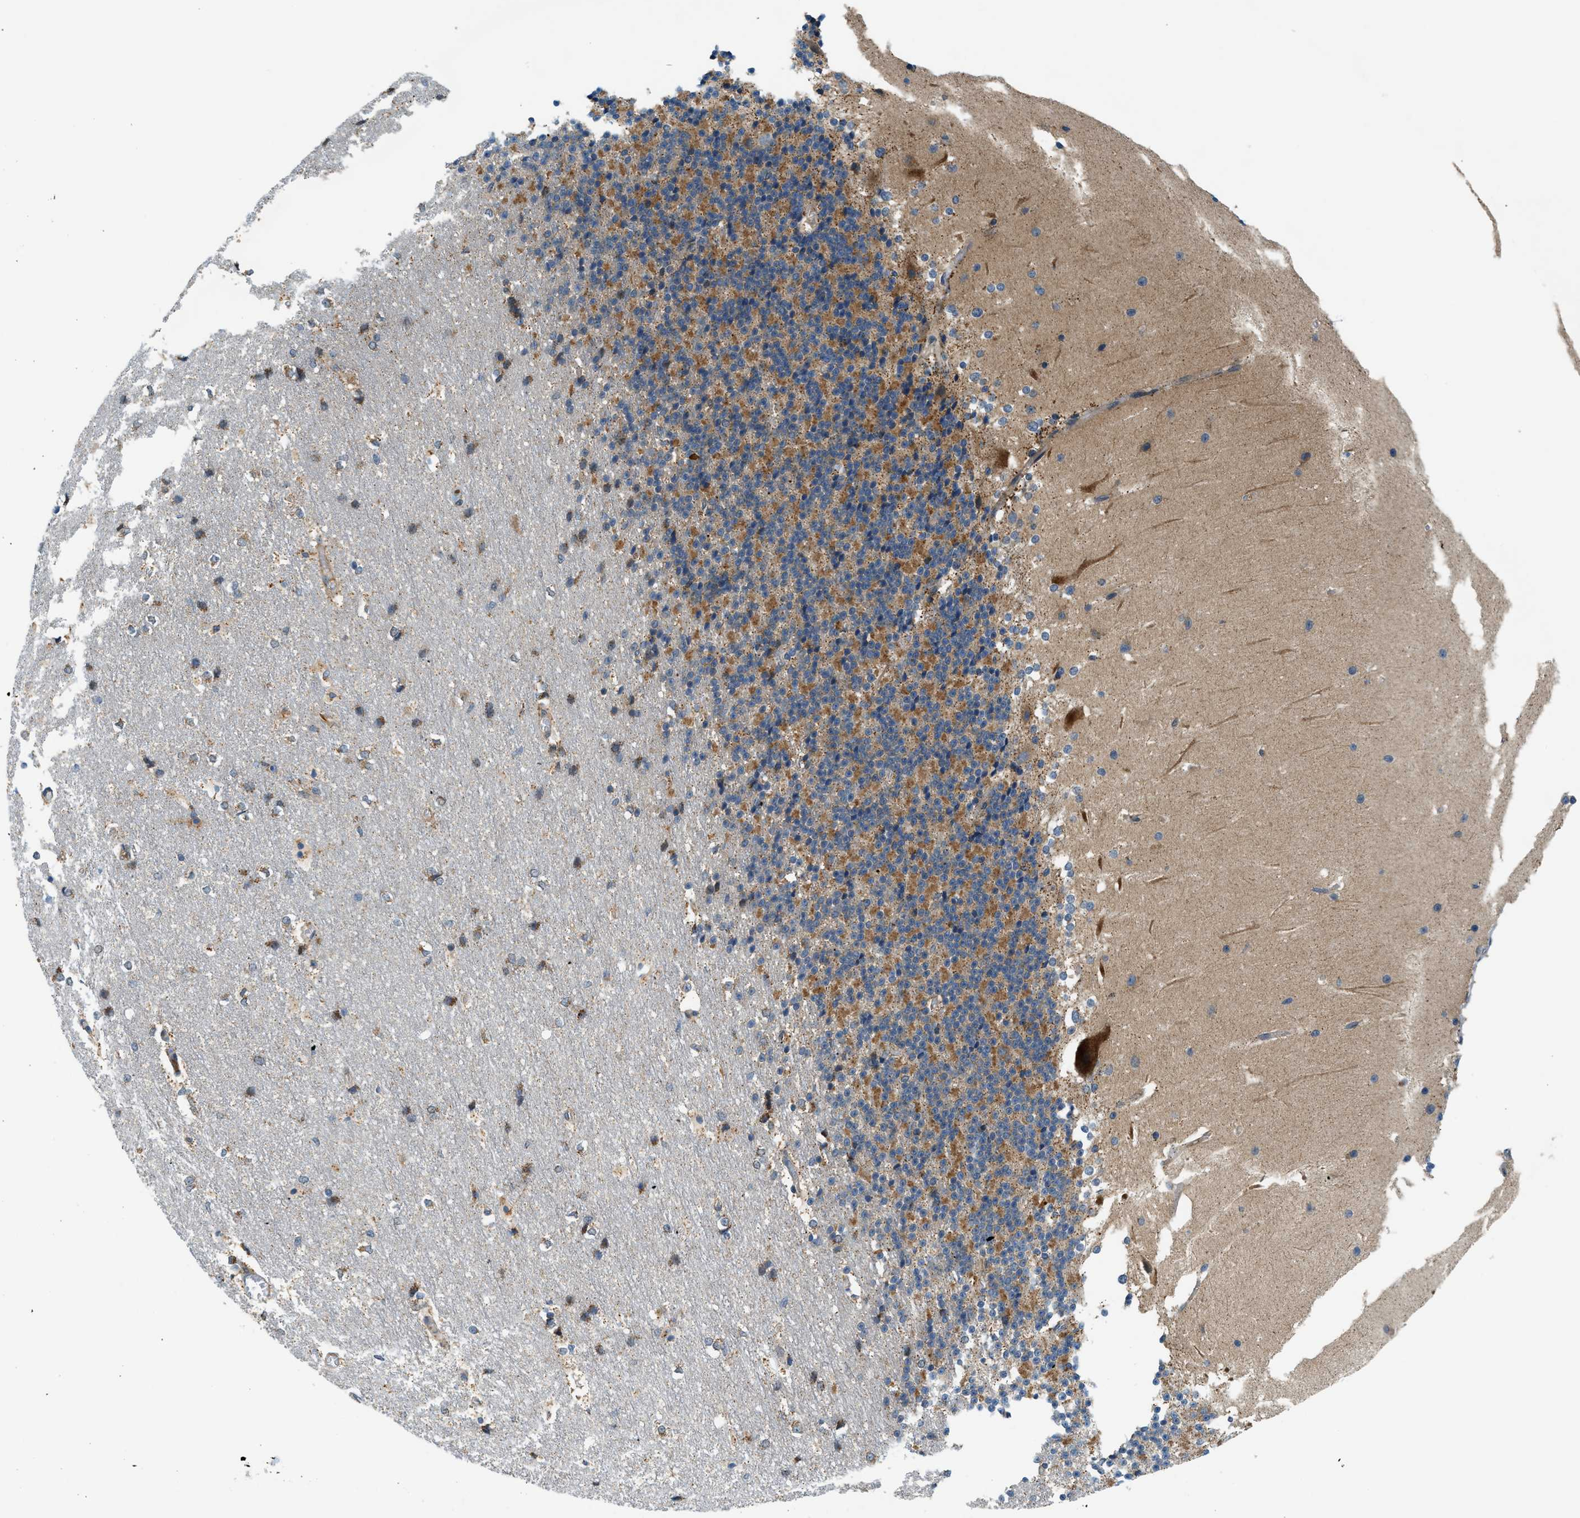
{"staining": {"intensity": "moderate", "quantity": "25%-75%", "location": "cytoplasmic/membranous"}, "tissue": "cerebellum", "cell_type": "Cells in granular layer", "image_type": "normal", "snomed": [{"axis": "morphology", "description": "Normal tissue, NOS"}, {"axis": "topography", "description": "Cerebellum"}], "caption": "A medium amount of moderate cytoplasmic/membranous expression is present in about 25%-75% of cells in granular layer in unremarkable cerebellum. (DAB (3,3'-diaminobenzidine) IHC, brown staining for protein, blue staining for nuclei).", "gene": "KCNK1", "patient": {"sex": "female", "age": 19}}